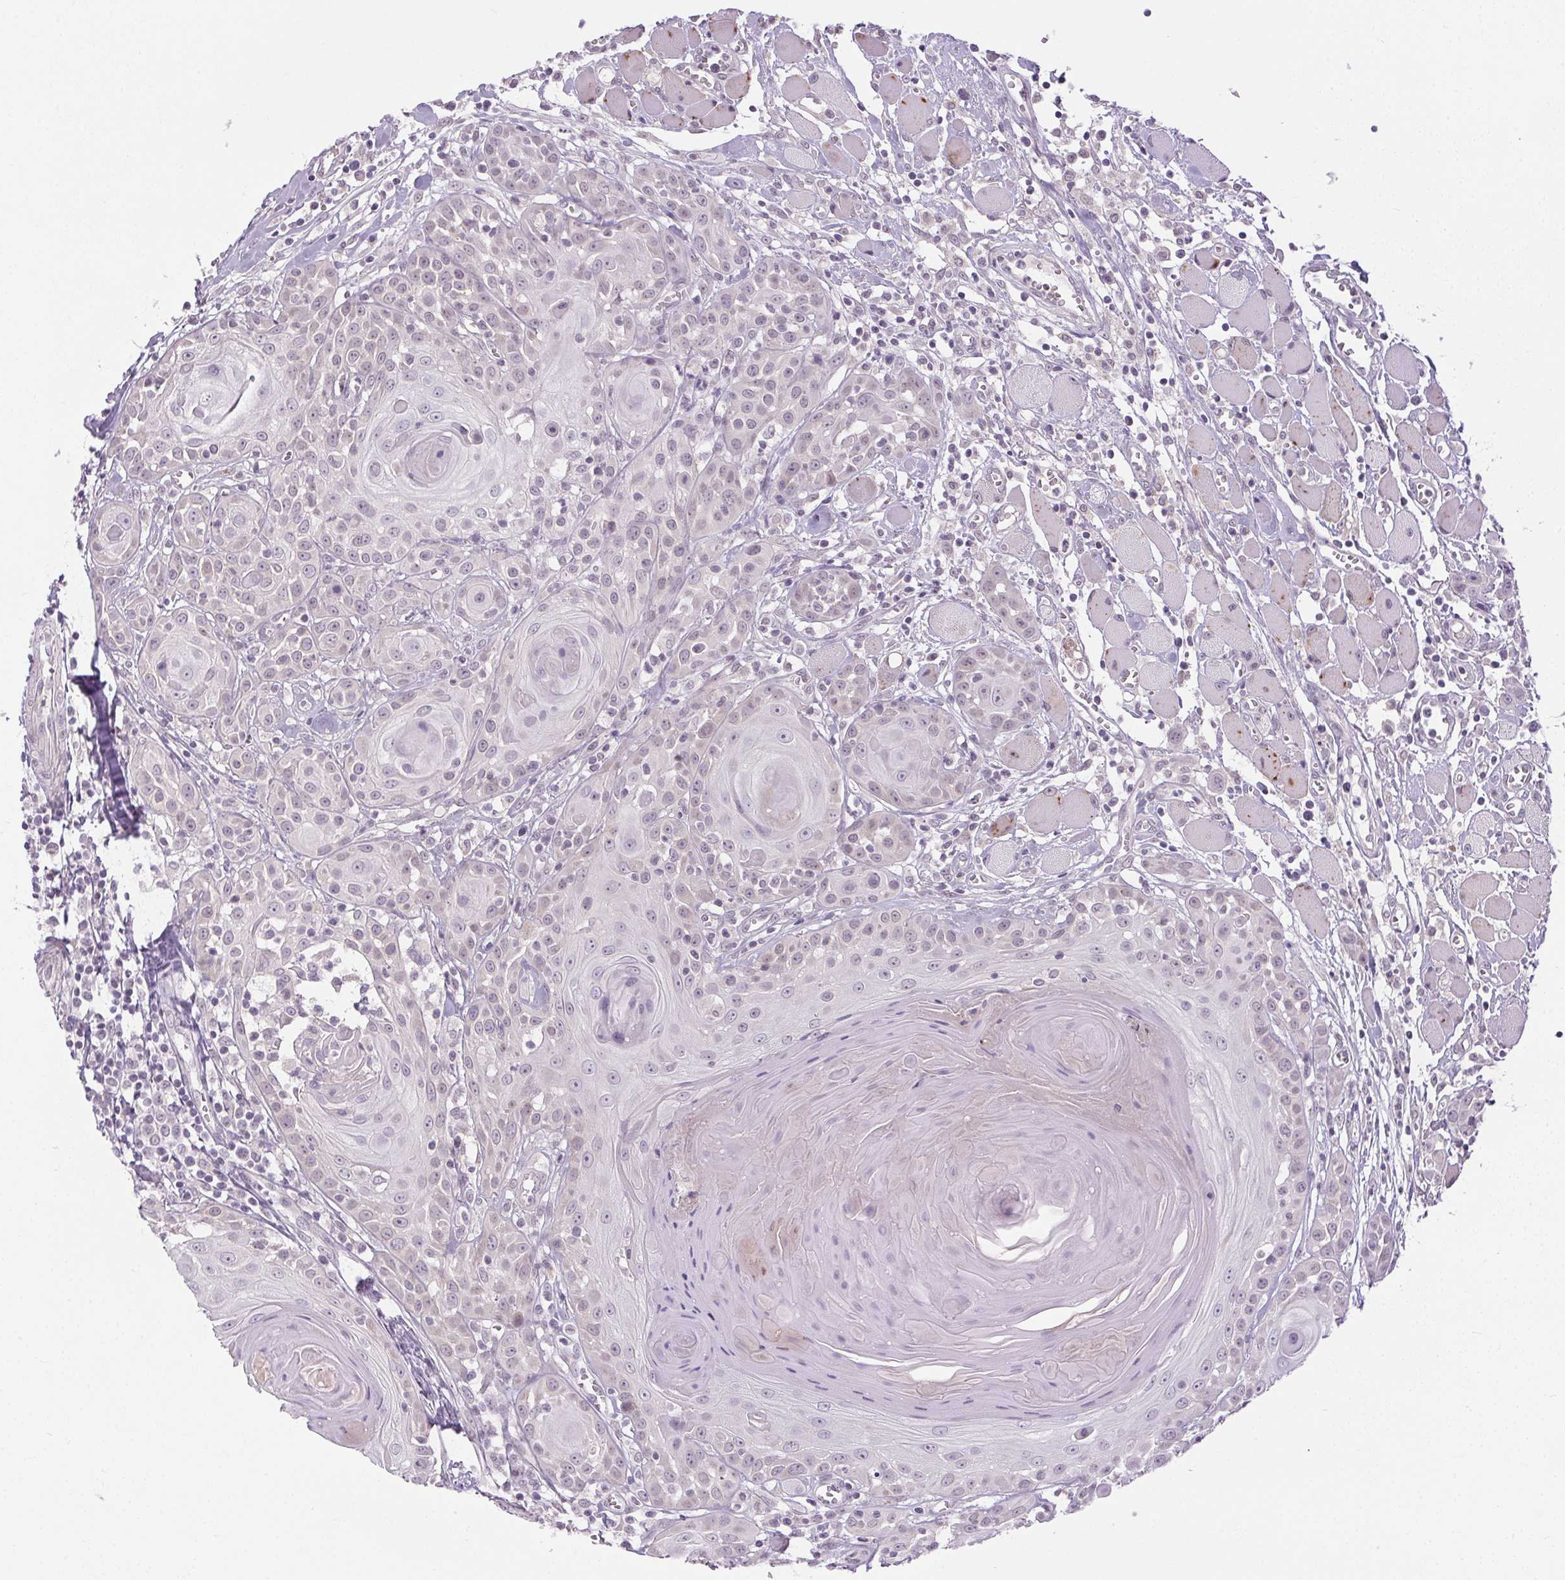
{"staining": {"intensity": "negative", "quantity": "none", "location": "none"}, "tissue": "head and neck cancer", "cell_type": "Tumor cells", "image_type": "cancer", "snomed": [{"axis": "morphology", "description": "Squamous cell carcinoma, NOS"}, {"axis": "topography", "description": "Head-Neck"}], "caption": "Immunohistochemical staining of human head and neck cancer (squamous cell carcinoma) displays no significant staining in tumor cells.", "gene": "FAM168A", "patient": {"sex": "female", "age": 80}}